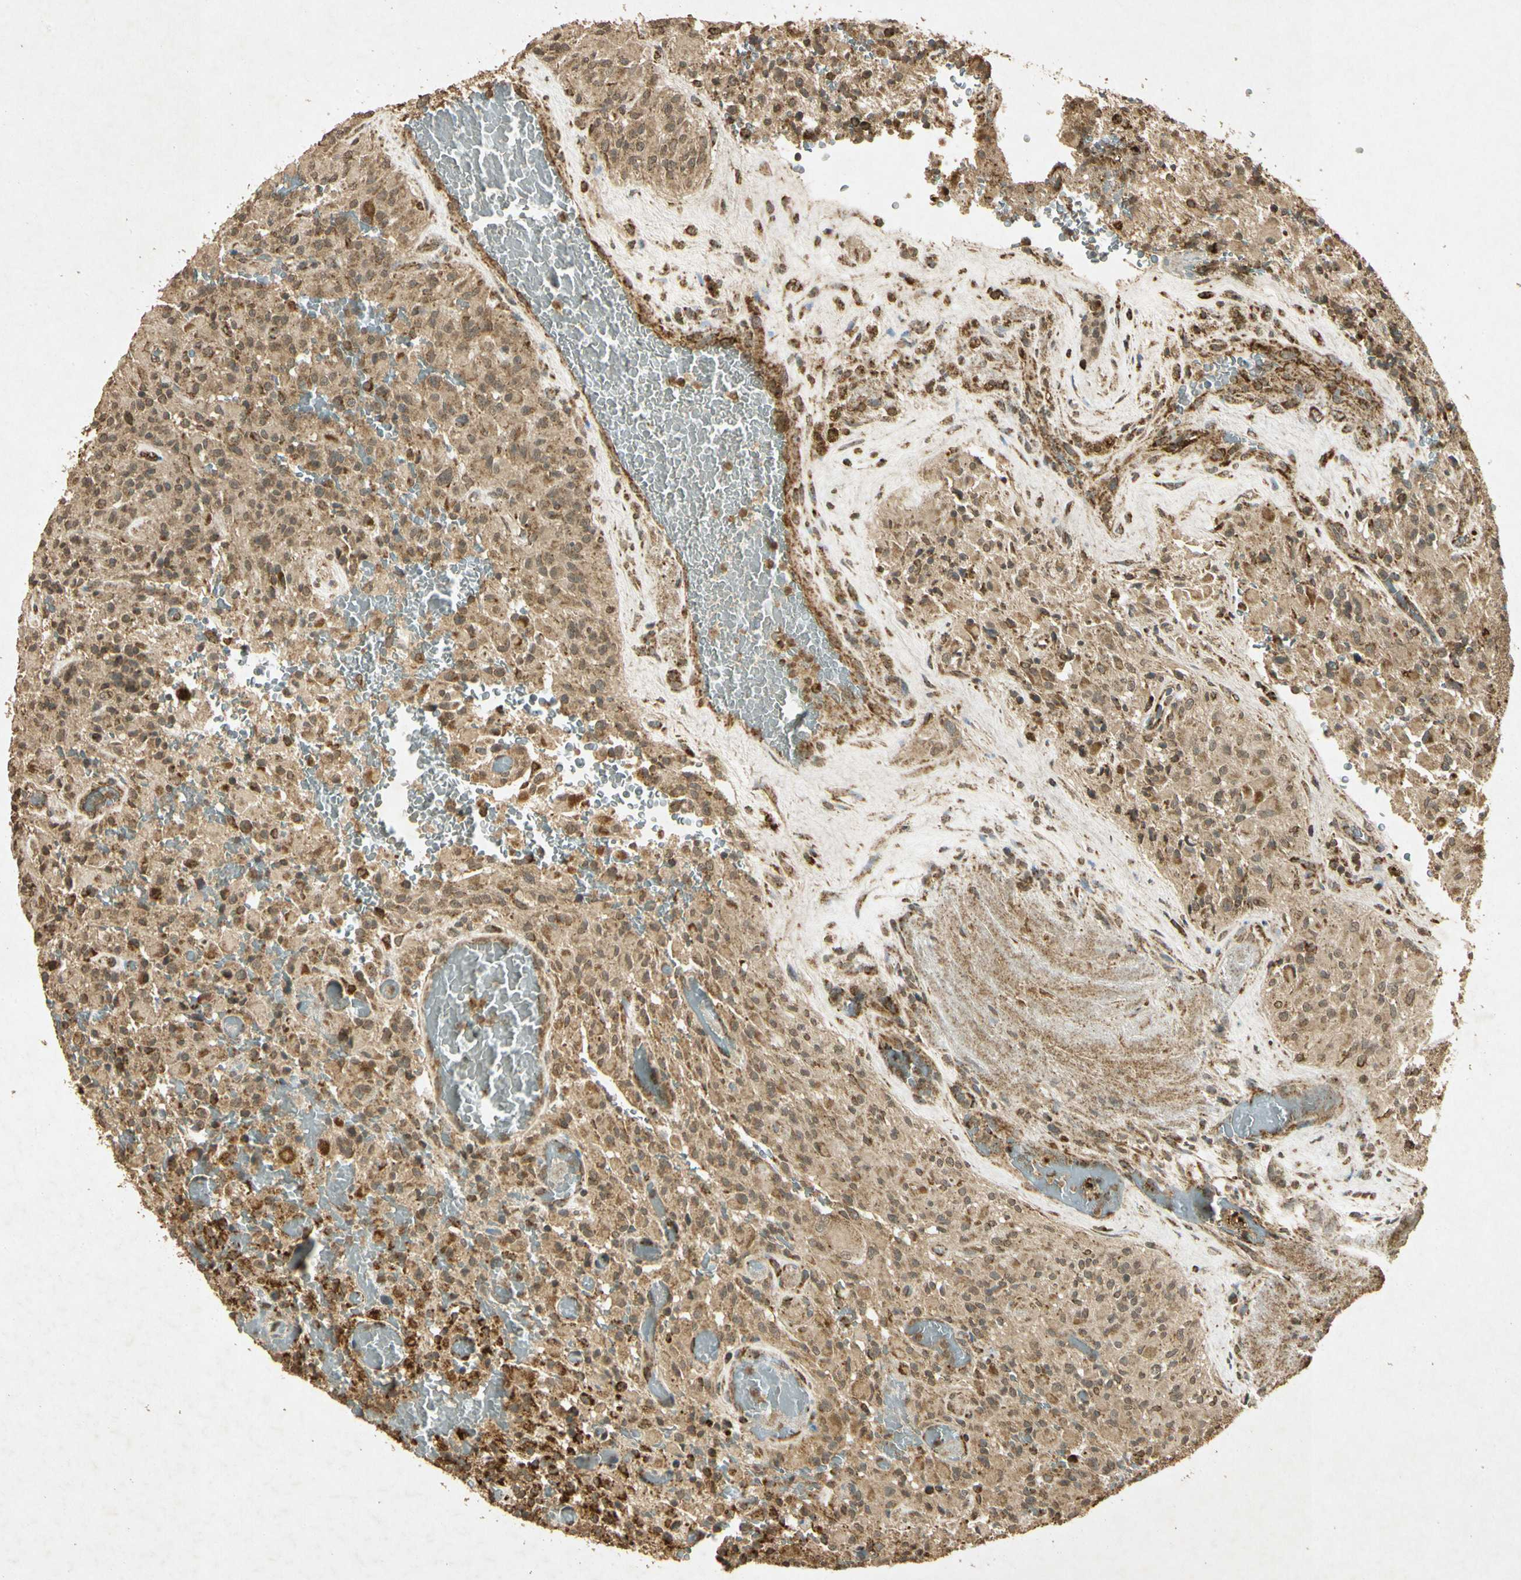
{"staining": {"intensity": "moderate", "quantity": ">75%", "location": "cytoplasmic/membranous"}, "tissue": "glioma", "cell_type": "Tumor cells", "image_type": "cancer", "snomed": [{"axis": "morphology", "description": "Glioma, malignant, High grade"}, {"axis": "topography", "description": "Brain"}], "caption": "Immunohistochemical staining of malignant glioma (high-grade) displays medium levels of moderate cytoplasmic/membranous protein expression in approximately >75% of tumor cells. (Stains: DAB in brown, nuclei in blue, Microscopy: brightfield microscopy at high magnification).", "gene": "PRDX3", "patient": {"sex": "male", "age": 71}}